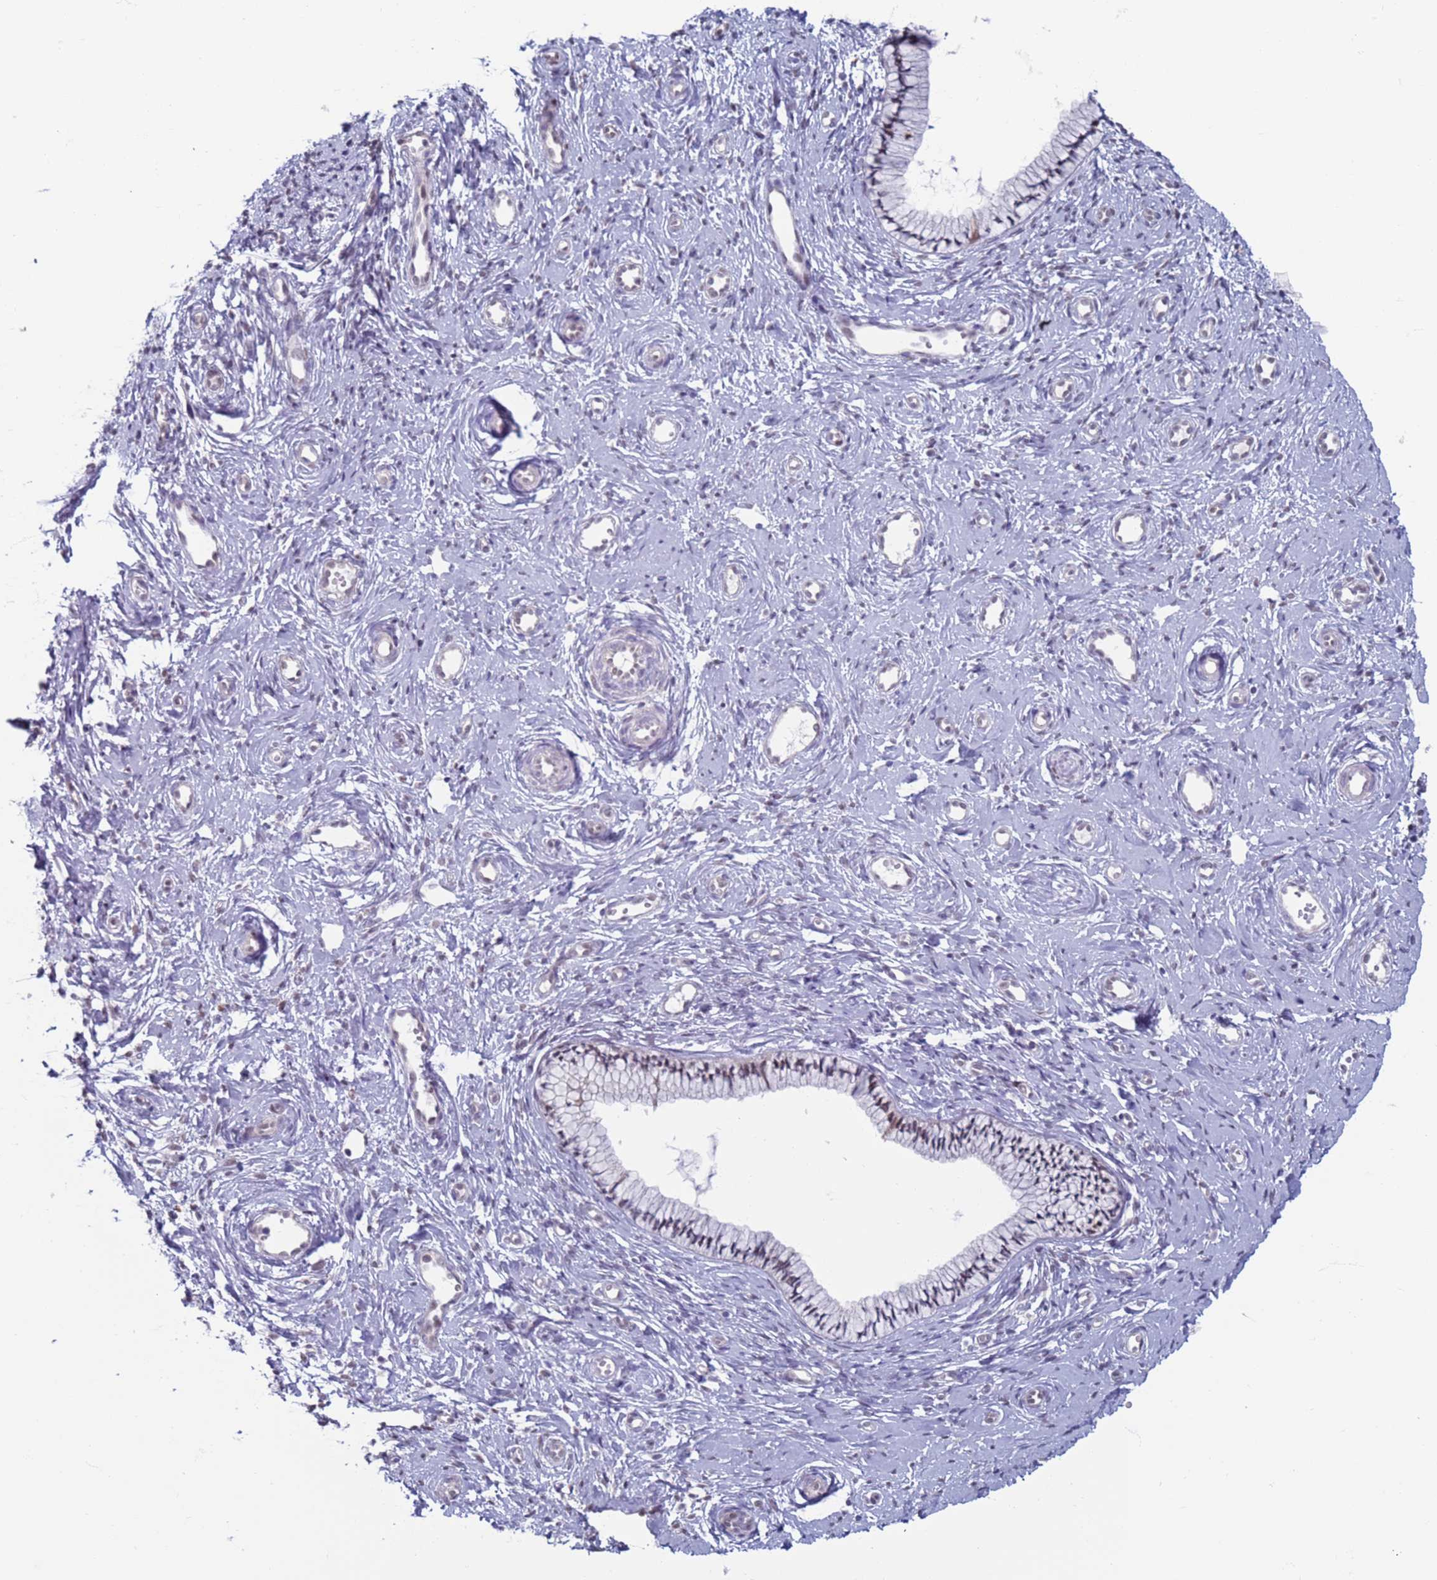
{"staining": {"intensity": "negative", "quantity": "none", "location": "none"}, "tissue": "cervix", "cell_type": "Glandular cells", "image_type": "normal", "snomed": [{"axis": "morphology", "description": "Normal tissue, NOS"}, {"axis": "topography", "description": "Cervix"}], "caption": "High power microscopy photomicrograph of an immunohistochemistry image of benign cervix, revealing no significant expression in glandular cells.", "gene": "SAE1", "patient": {"sex": "female", "age": 57}}